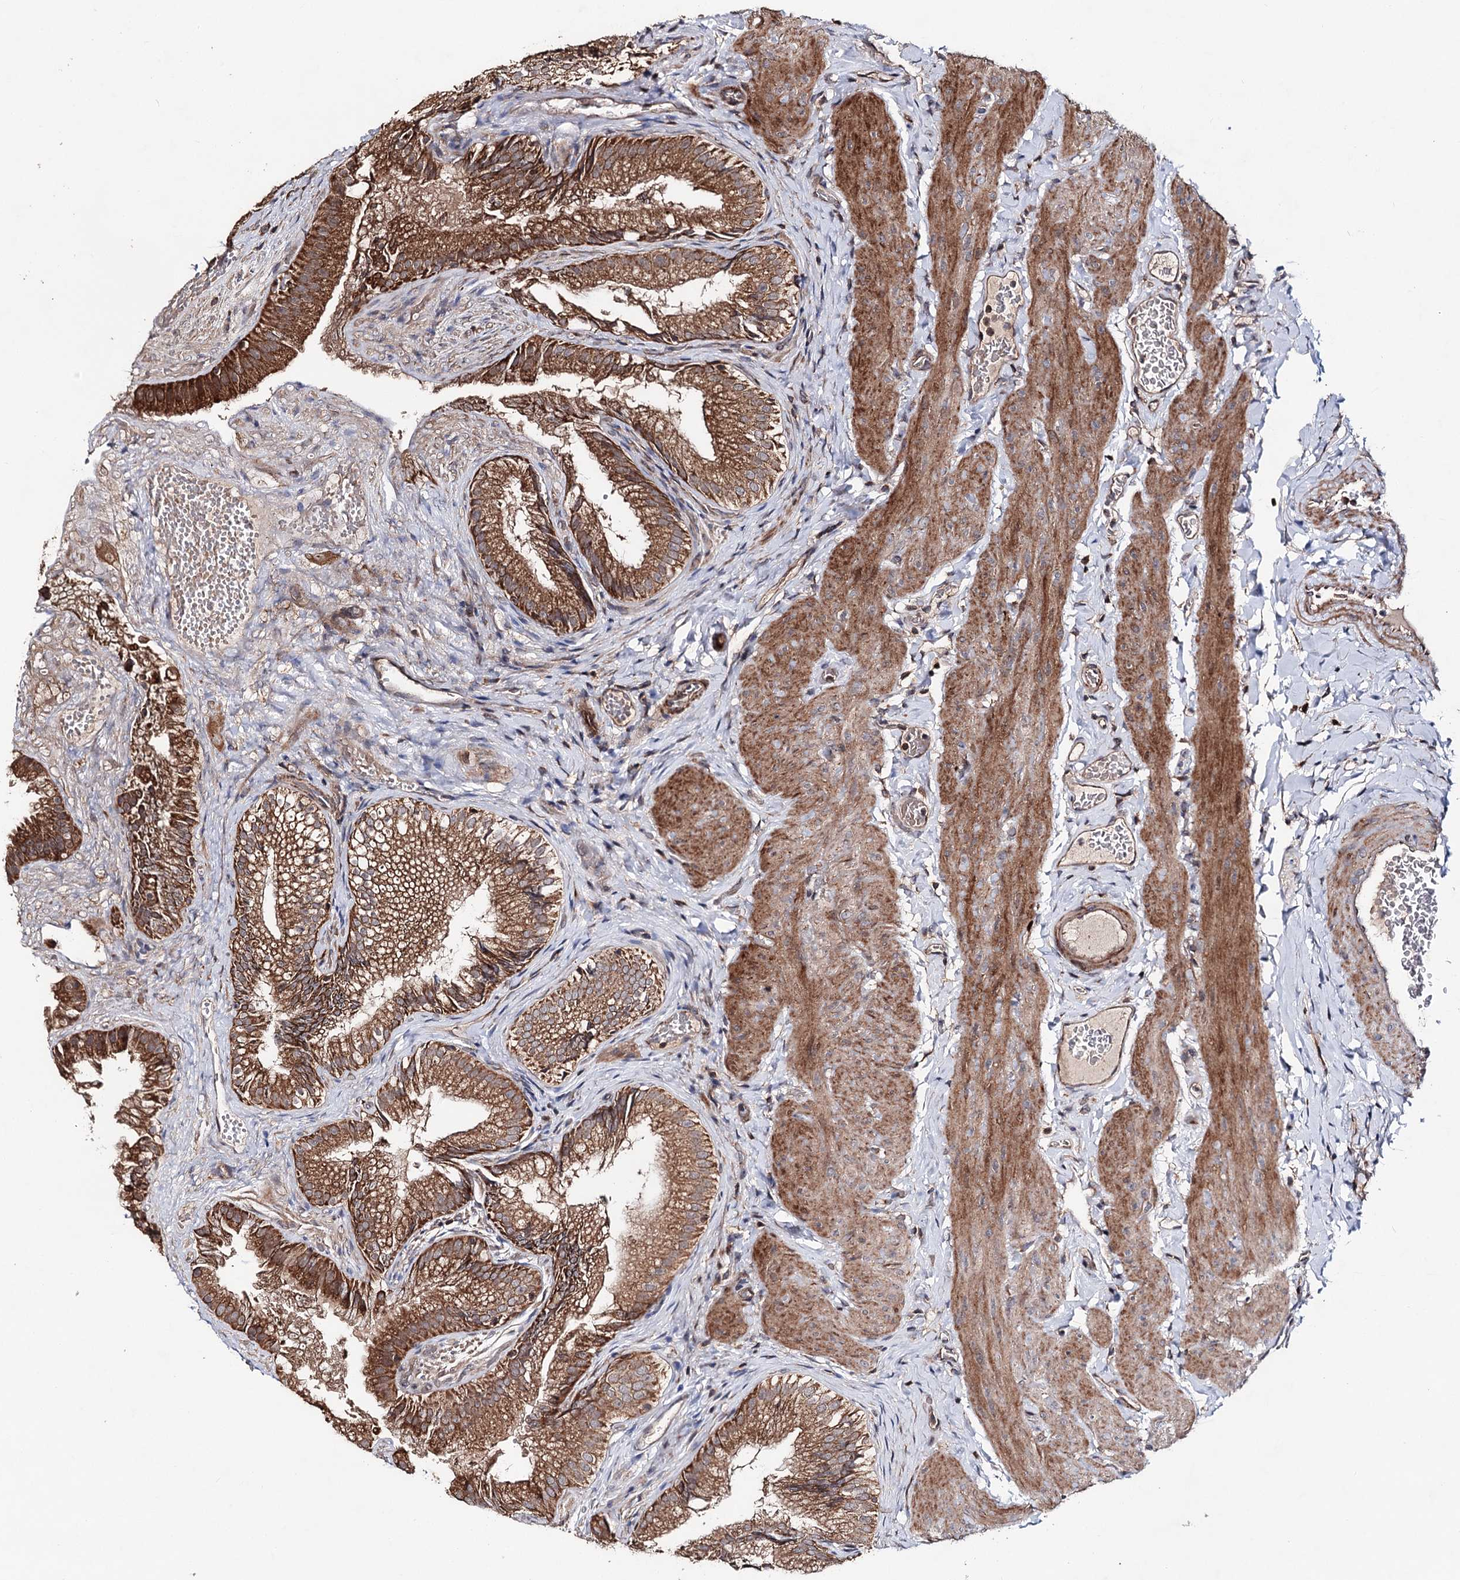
{"staining": {"intensity": "strong", "quantity": ">75%", "location": "cytoplasmic/membranous"}, "tissue": "gallbladder", "cell_type": "Glandular cells", "image_type": "normal", "snomed": [{"axis": "morphology", "description": "Normal tissue, NOS"}, {"axis": "topography", "description": "Gallbladder"}], "caption": "Immunohistochemical staining of unremarkable gallbladder shows strong cytoplasmic/membranous protein positivity in approximately >75% of glandular cells.", "gene": "MINDY3", "patient": {"sex": "female", "age": 30}}